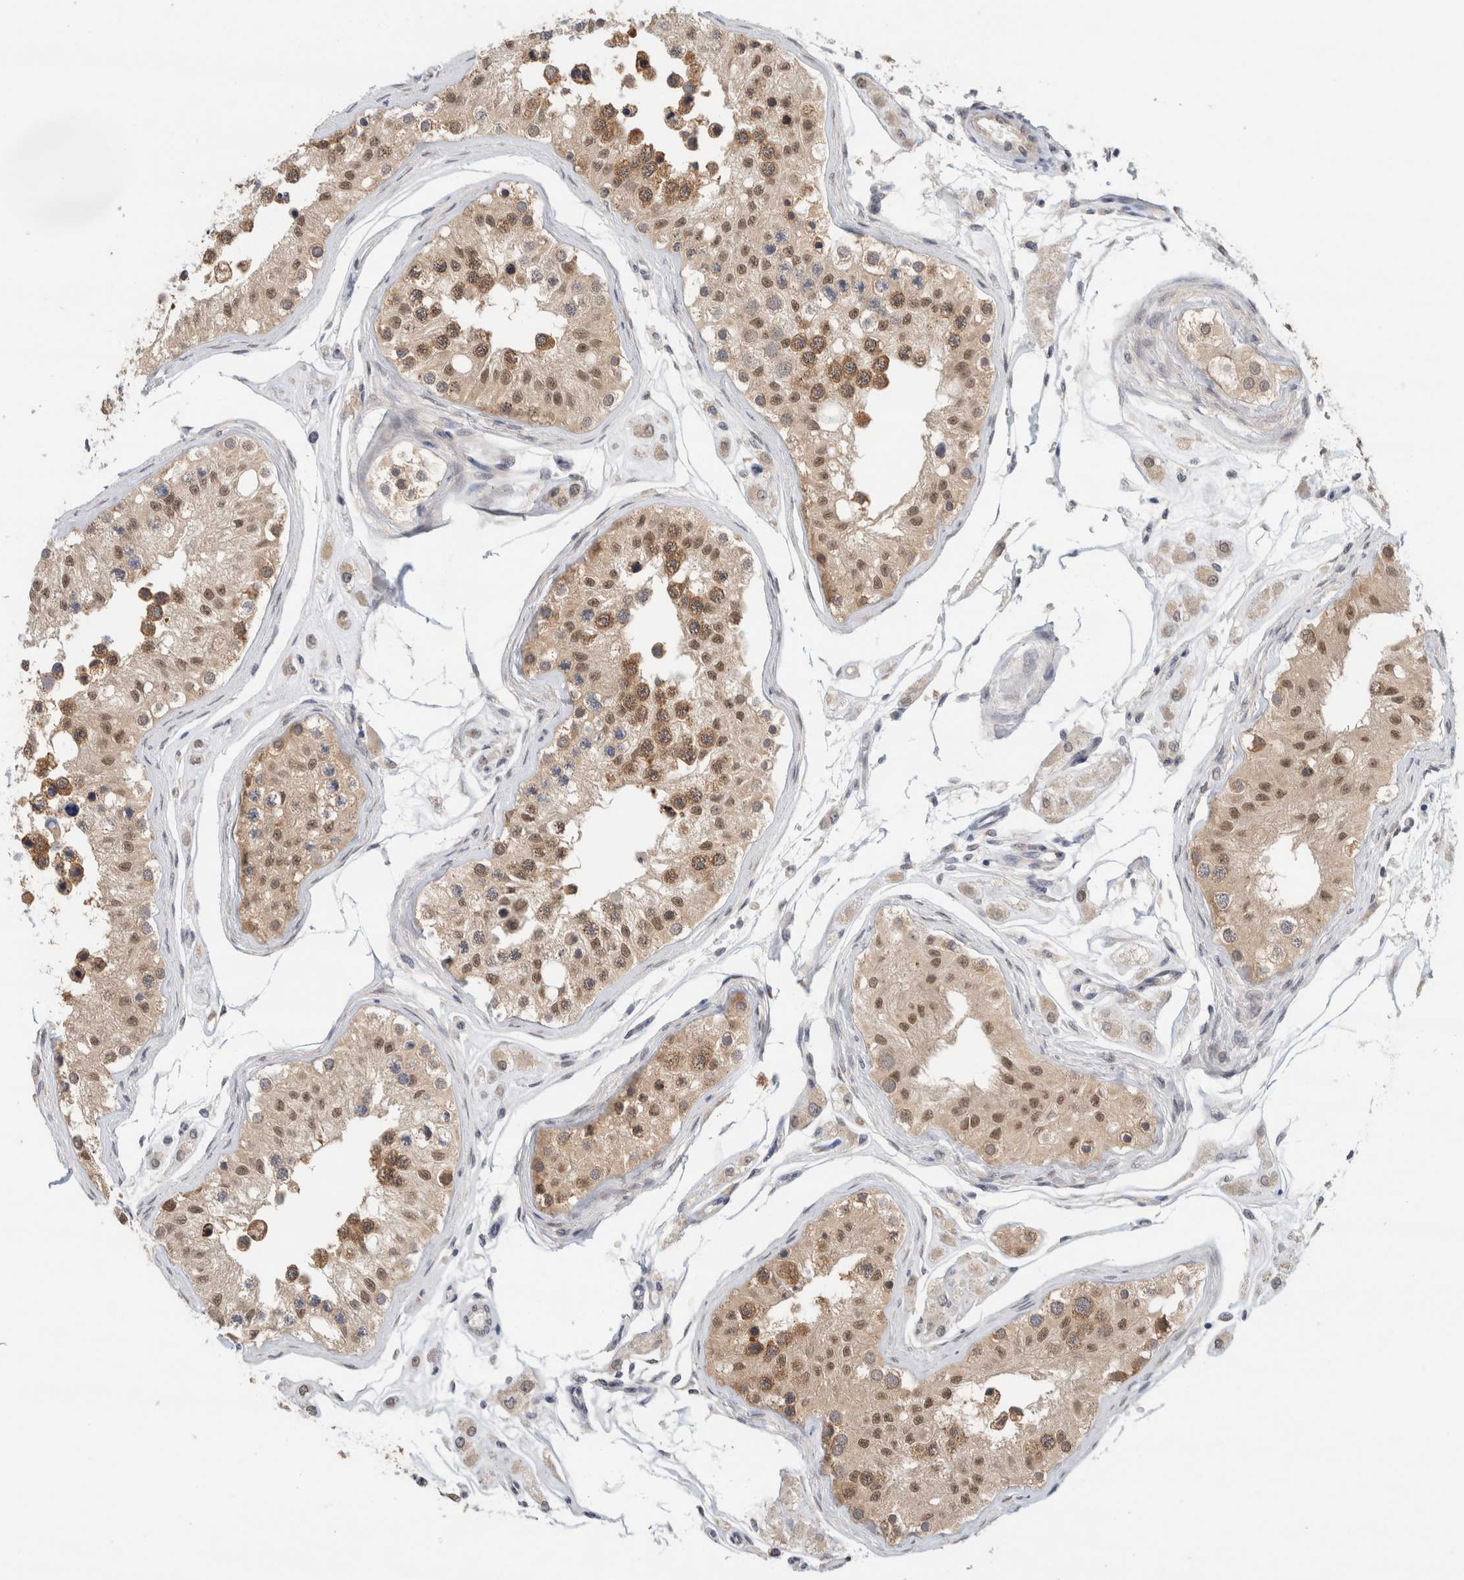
{"staining": {"intensity": "moderate", "quantity": ">75%", "location": "cytoplasmic/membranous"}, "tissue": "testis", "cell_type": "Cells in seminiferous ducts", "image_type": "normal", "snomed": [{"axis": "morphology", "description": "Normal tissue, NOS"}, {"axis": "morphology", "description": "Adenocarcinoma, metastatic, NOS"}, {"axis": "topography", "description": "Testis"}], "caption": "Approximately >75% of cells in seminiferous ducts in unremarkable human testis show moderate cytoplasmic/membranous protein positivity as visualized by brown immunohistochemical staining.", "gene": "EIF4G3", "patient": {"sex": "male", "age": 26}}